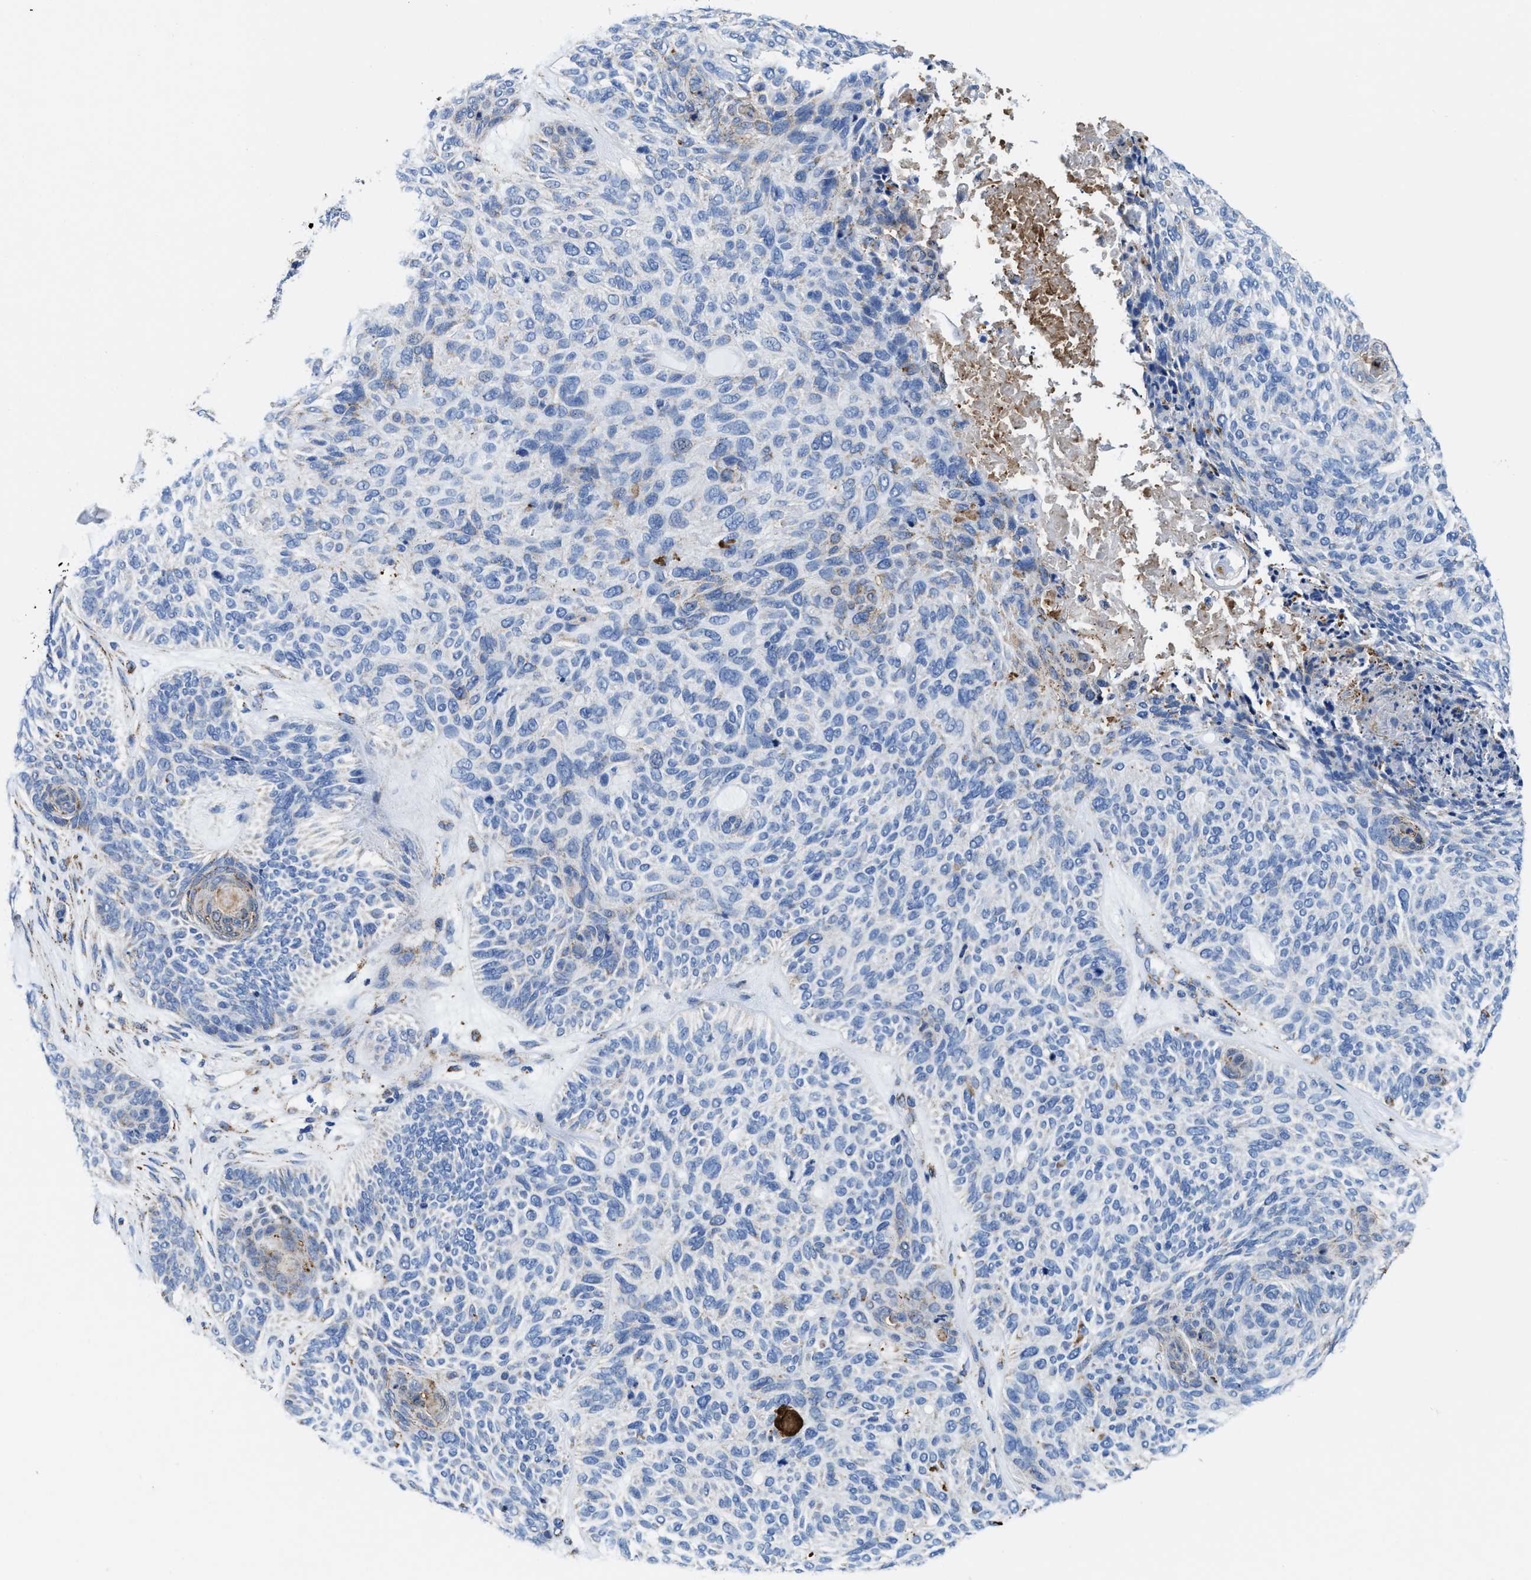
{"staining": {"intensity": "negative", "quantity": "none", "location": "none"}, "tissue": "skin cancer", "cell_type": "Tumor cells", "image_type": "cancer", "snomed": [{"axis": "morphology", "description": "Basal cell carcinoma"}, {"axis": "topography", "description": "Skin"}], "caption": "Immunohistochemistry (IHC) of basal cell carcinoma (skin) demonstrates no expression in tumor cells.", "gene": "ALDH1B1", "patient": {"sex": "male", "age": 55}}